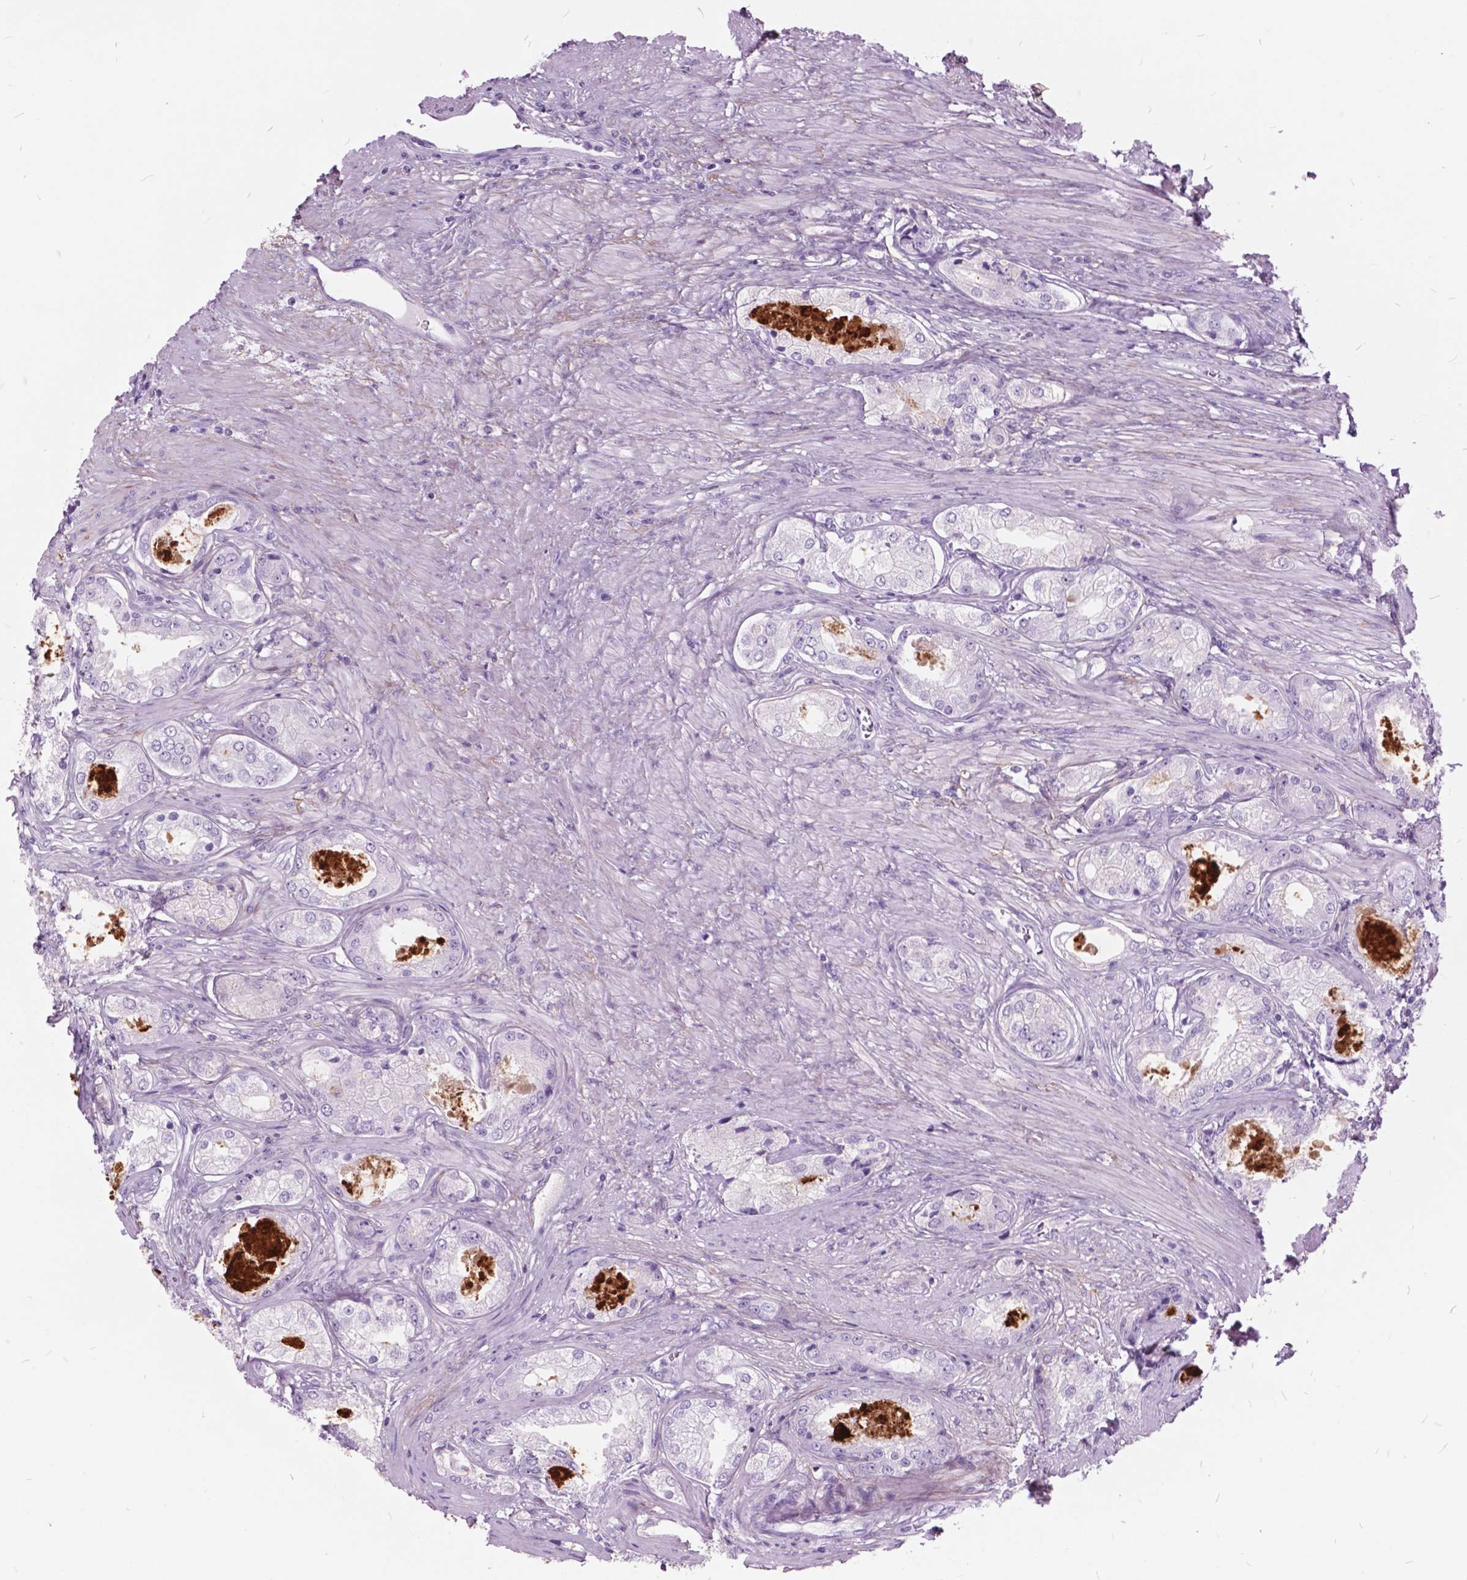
{"staining": {"intensity": "negative", "quantity": "none", "location": "none"}, "tissue": "prostate cancer", "cell_type": "Tumor cells", "image_type": "cancer", "snomed": [{"axis": "morphology", "description": "Adenocarcinoma, Low grade"}, {"axis": "topography", "description": "Prostate"}], "caption": "An image of human prostate adenocarcinoma (low-grade) is negative for staining in tumor cells.", "gene": "GDF9", "patient": {"sex": "male", "age": 68}}